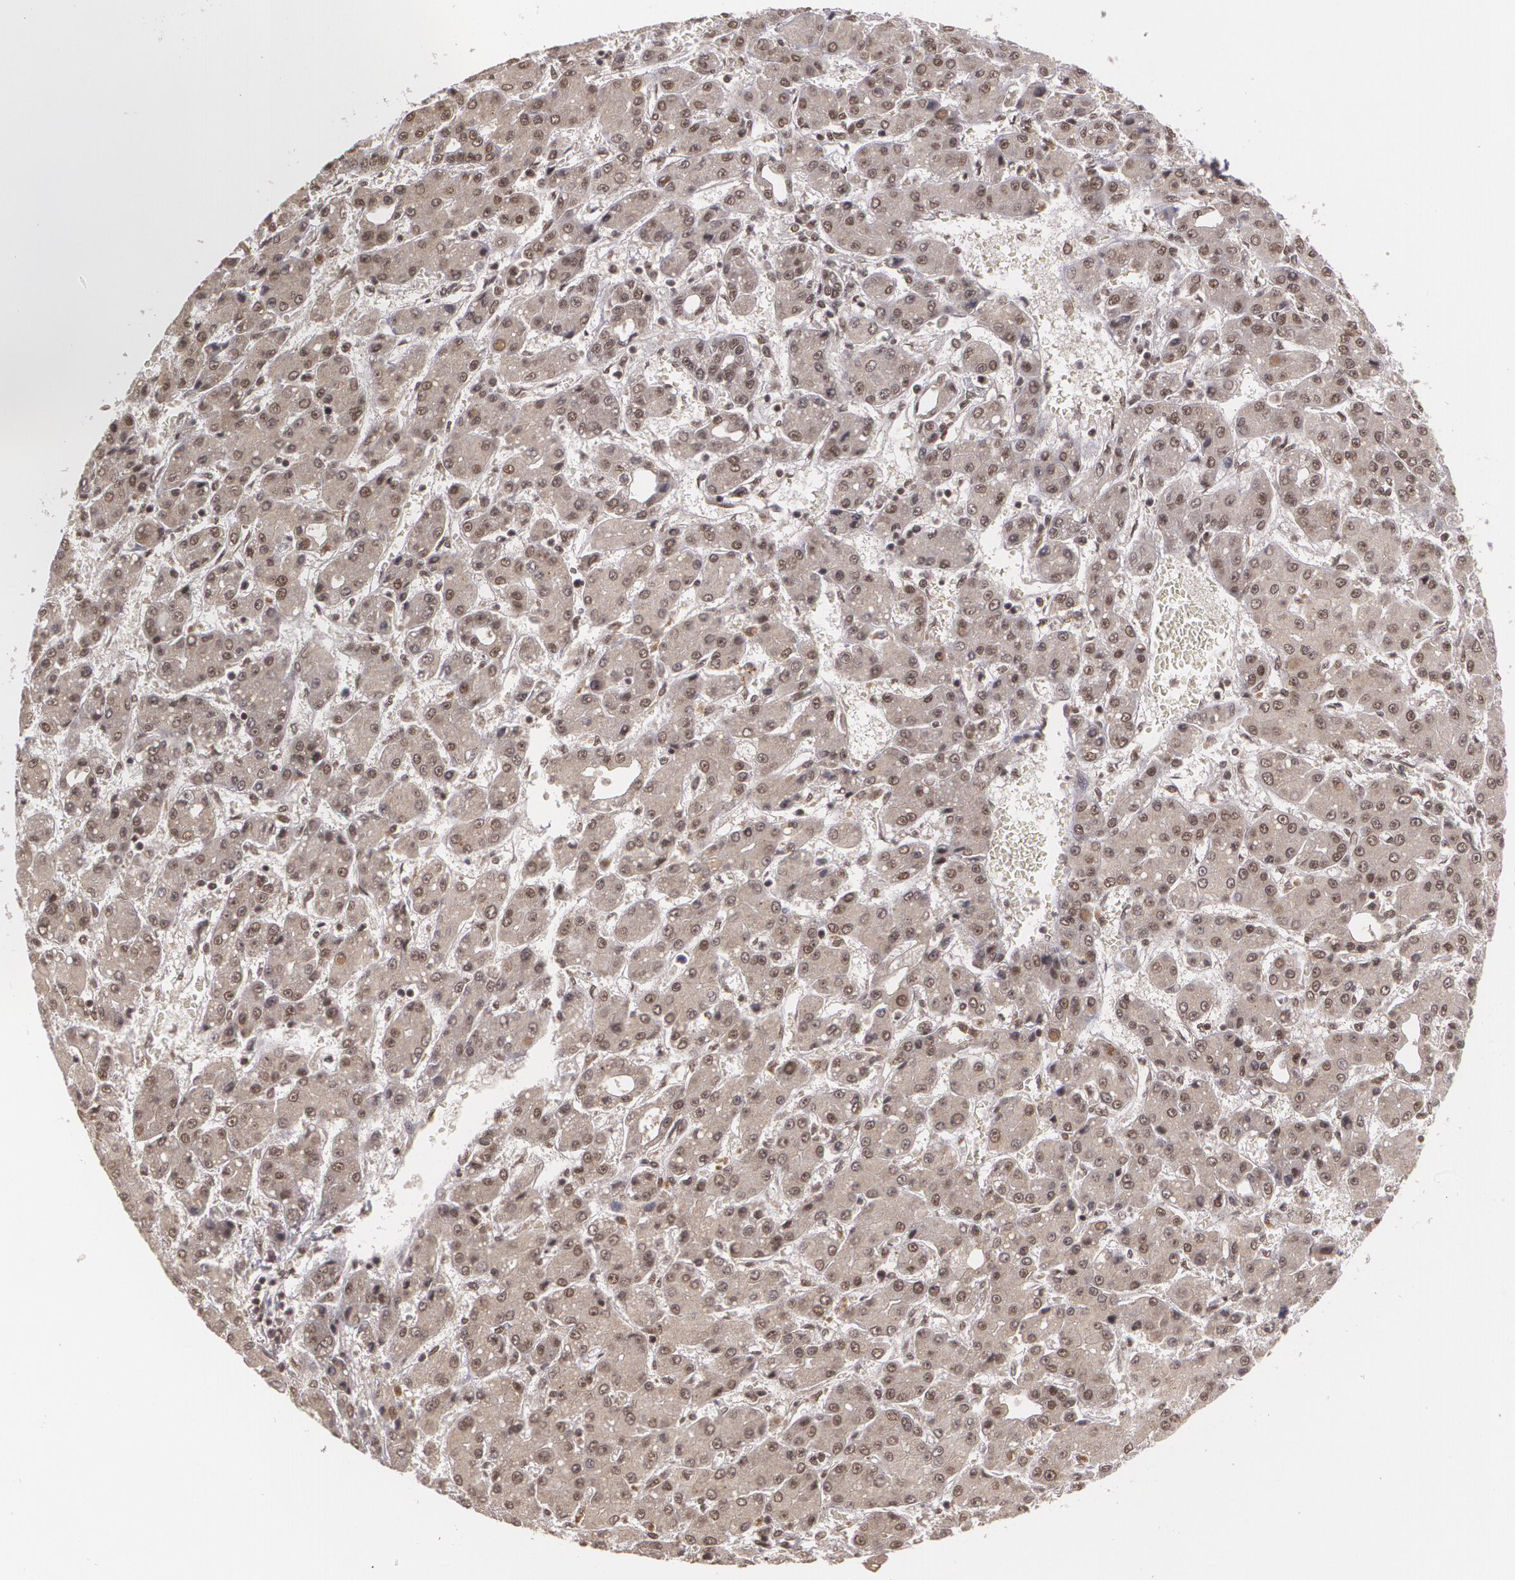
{"staining": {"intensity": "moderate", "quantity": ">75%", "location": "cytoplasmic/membranous,nuclear"}, "tissue": "liver cancer", "cell_type": "Tumor cells", "image_type": "cancer", "snomed": [{"axis": "morphology", "description": "Carcinoma, Hepatocellular, NOS"}, {"axis": "topography", "description": "Liver"}], "caption": "The micrograph exhibits staining of liver cancer, revealing moderate cytoplasmic/membranous and nuclear protein expression (brown color) within tumor cells.", "gene": "RXRB", "patient": {"sex": "male", "age": 69}}